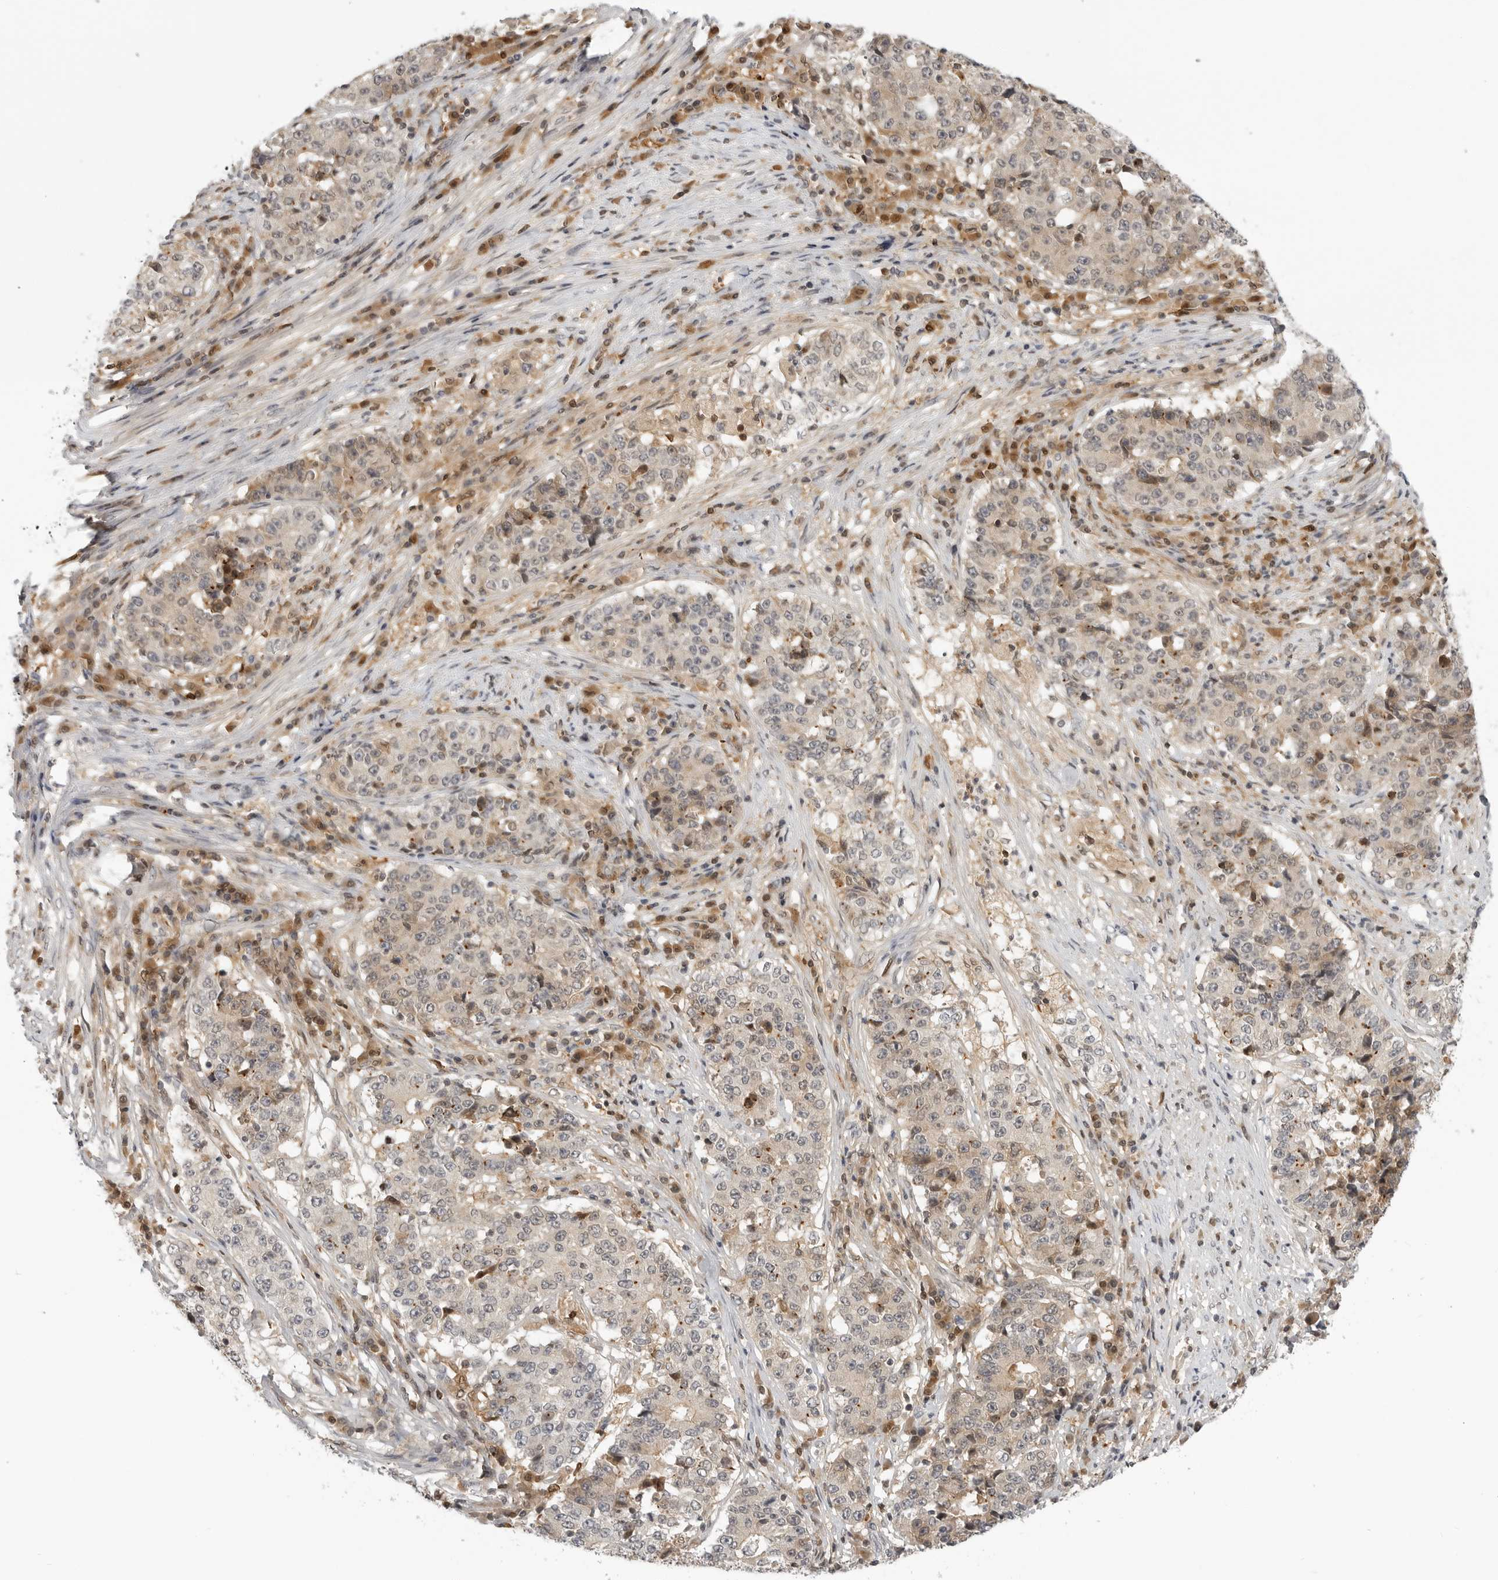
{"staining": {"intensity": "negative", "quantity": "none", "location": "none"}, "tissue": "stomach cancer", "cell_type": "Tumor cells", "image_type": "cancer", "snomed": [{"axis": "morphology", "description": "Adenocarcinoma, NOS"}, {"axis": "topography", "description": "Stomach"}], "caption": "An image of adenocarcinoma (stomach) stained for a protein reveals no brown staining in tumor cells.", "gene": "CTIF", "patient": {"sex": "male", "age": 59}}